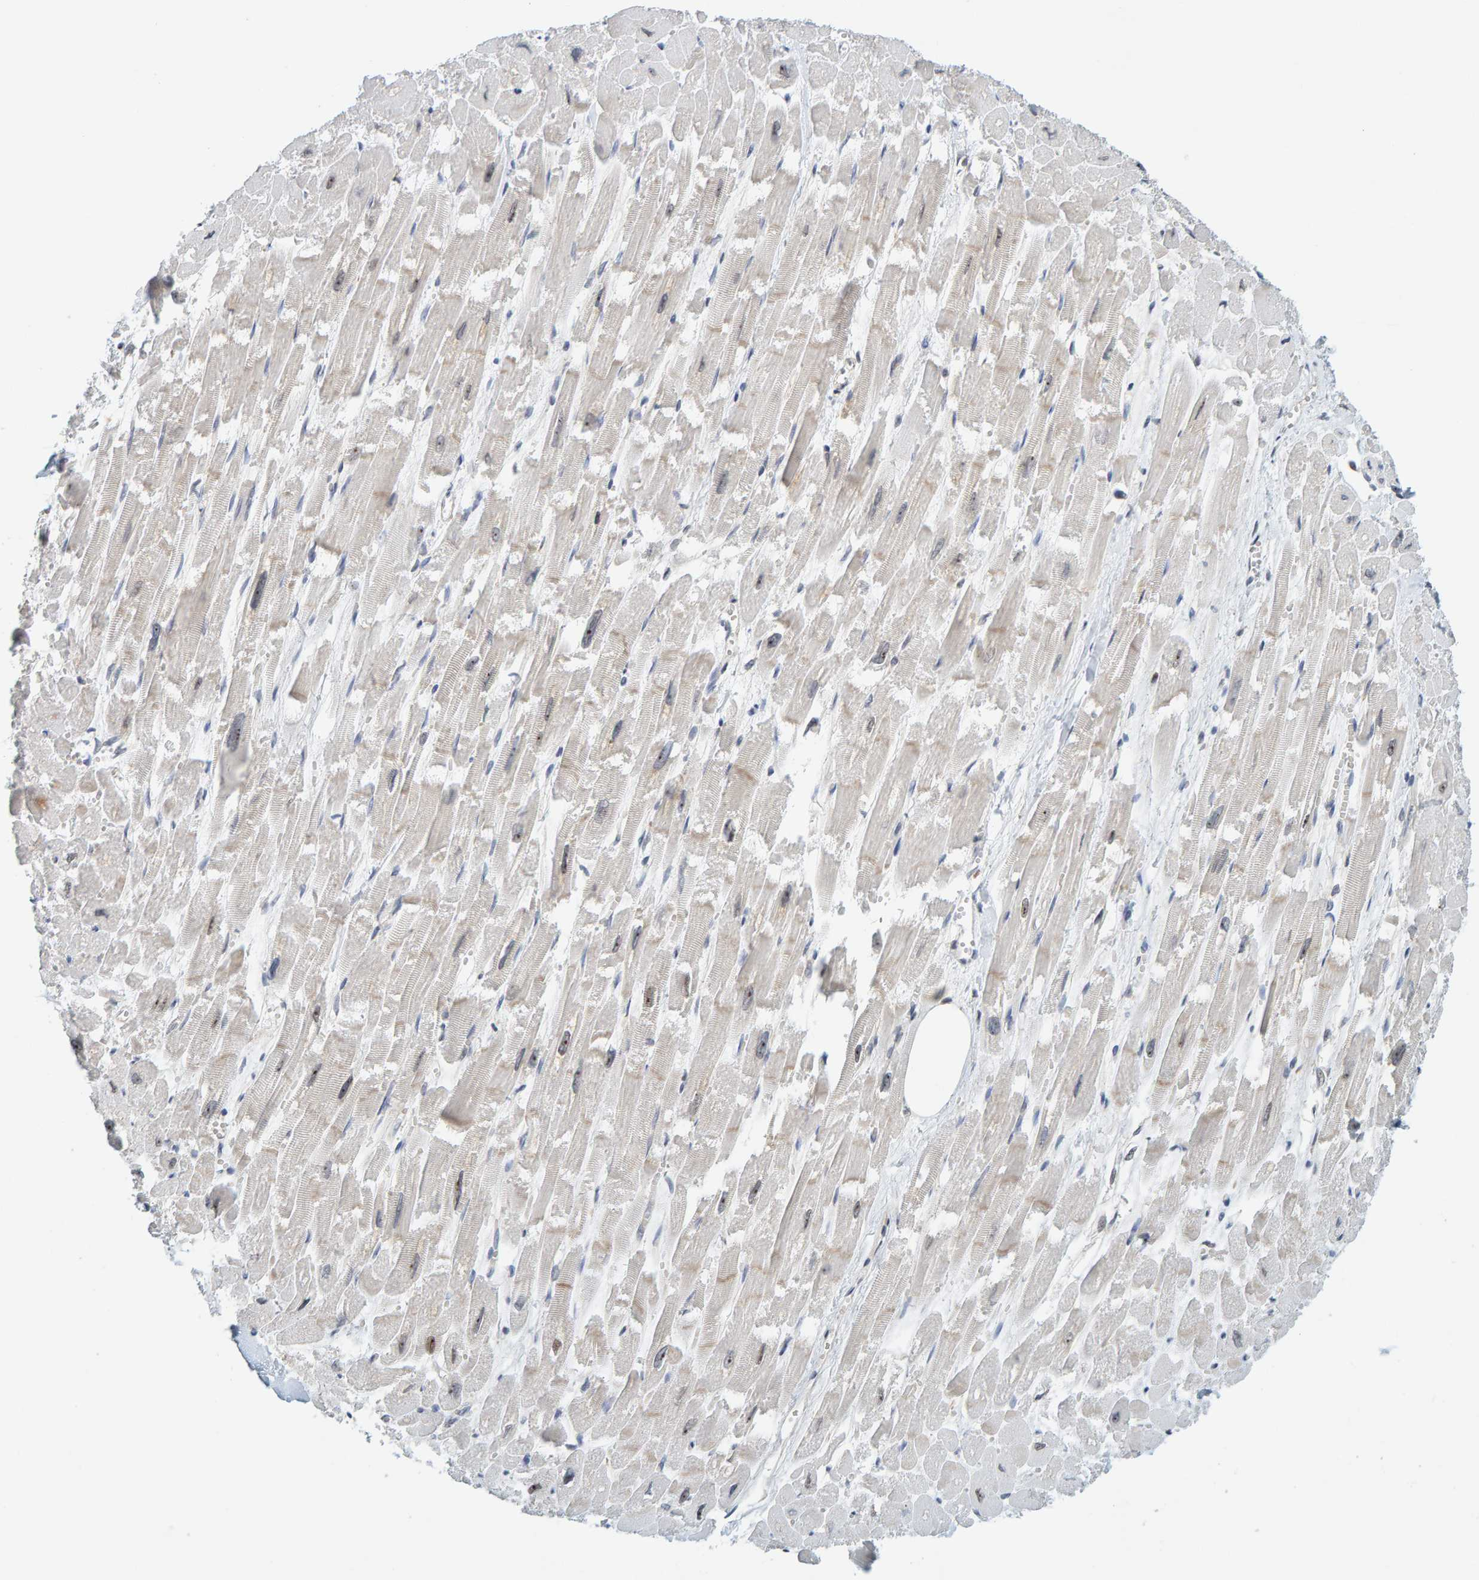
{"staining": {"intensity": "moderate", "quantity": "25%-75%", "location": "cytoplasmic/membranous,nuclear"}, "tissue": "heart muscle", "cell_type": "Cardiomyocytes", "image_type": "normal", "snomed": [{"axis": "morphology", "description": "Normal tissue, NOS"}, {"axis": "topography", "description": "Heart"}], "caption": "Protein staining of unremarkable heart muscle demonstrates moderate cytoplasmic/membranous,nuclear positivity in approximately 25%-75% of cardiomyocytes.", "gene": "POLR1E", "patient": {"sex": "male", "age": 54}}